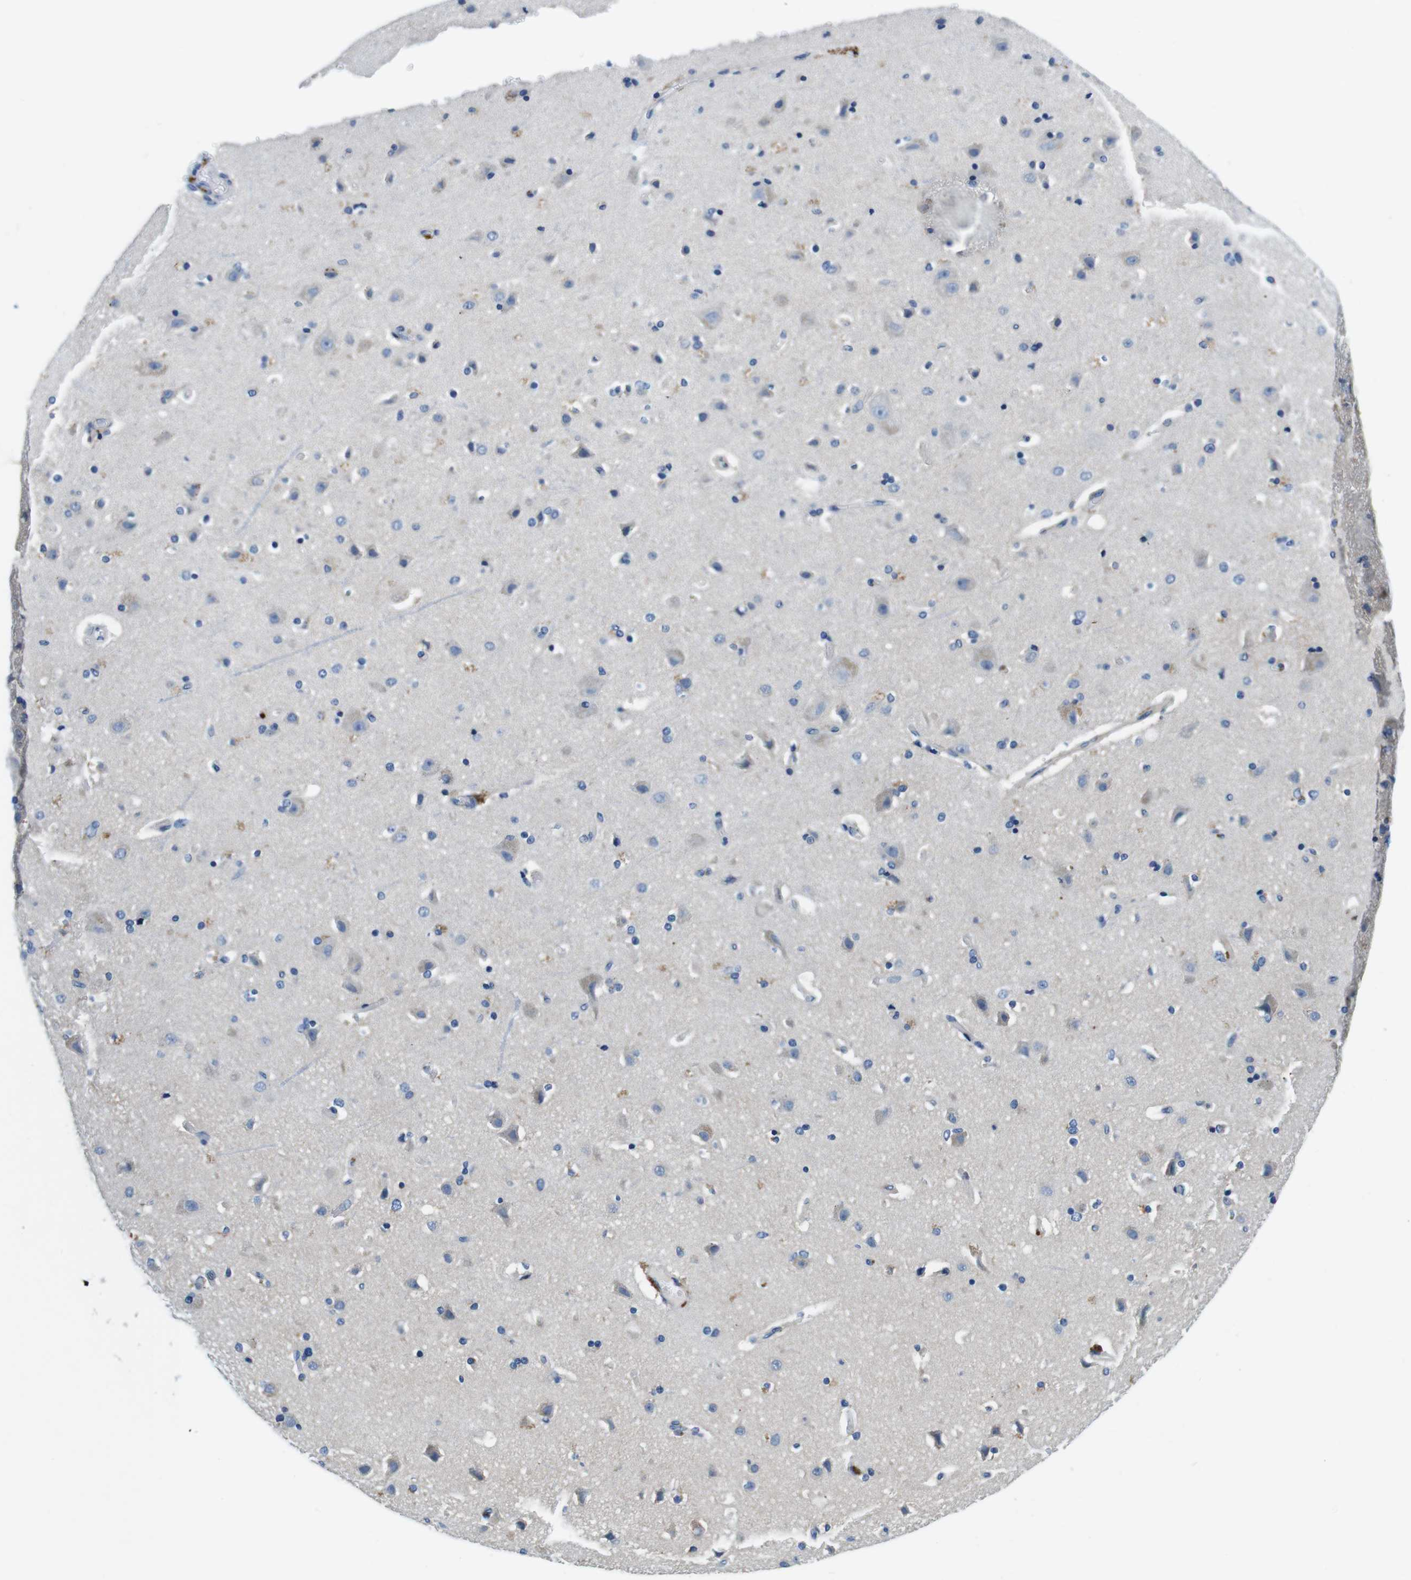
{"staining": {"intensity": "negative", "quantity": "none", "location": "none"}, "tissue": "cerebral cortex", "cell_type": "Endothelial cells", "image_type": "normal", "snomed": [{"axis": "morphology", "description": "Normal tissue, NOS"}, {"axis": "topography", "description": "Cerebral cortex"}], "caption": "Immunohistochemistry histopathology image of unremarkable human cerebral cortex stained for a protein (brown), which demonstrates no expression in endothelial cells.", "gene": "DENND4C", "patient": {"sex": "female", "age": 54}}